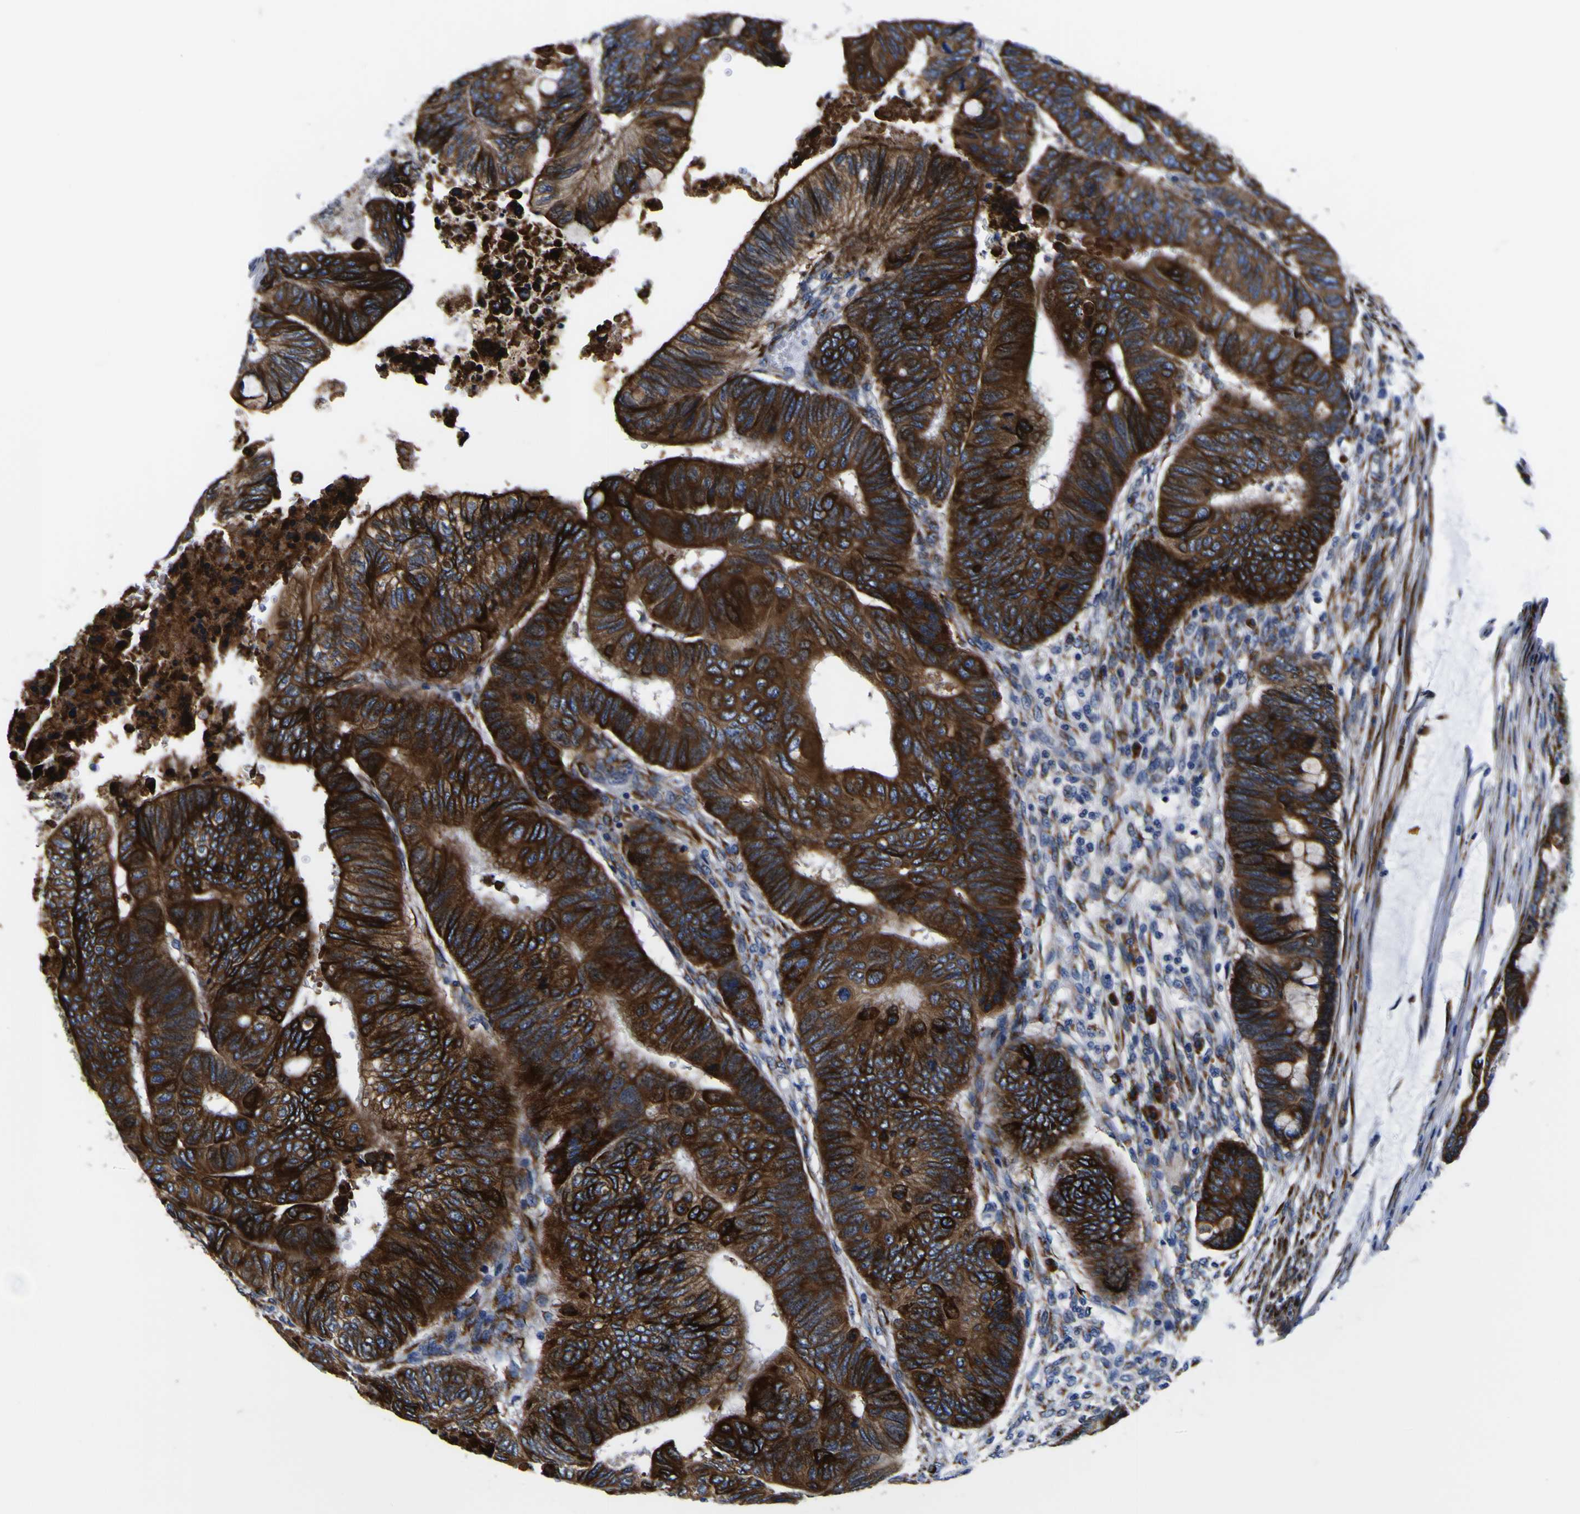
{"staining": {"intensity": "strong", "quantity": "25%-75%", "location": "cytoplasmic/membranous"}, "tissue": "colorectal cancer", "cell_type": "Tumor cells", "image_type": "cancer", "snomed": [{"axis": "morphology", "description": "Normal tissue, NOS"}, {"axis": "morphology", "description": "Adenocarcinoma, NOS"}, {"axis": "topography", "description": "Rectum"}, {"axis": "topography", "description": "Peripheral nerve tissue"}], "caption": "DAB (3,3'-diaminobenzidine) immunohistochemical staining of human colorectal cancer exhibits strong cytoplasmic/membranous protein expression in approximately 25%-75% of tumor cells.", "gene": "SCD", "patient": {"sex": "male", "age": 92}}